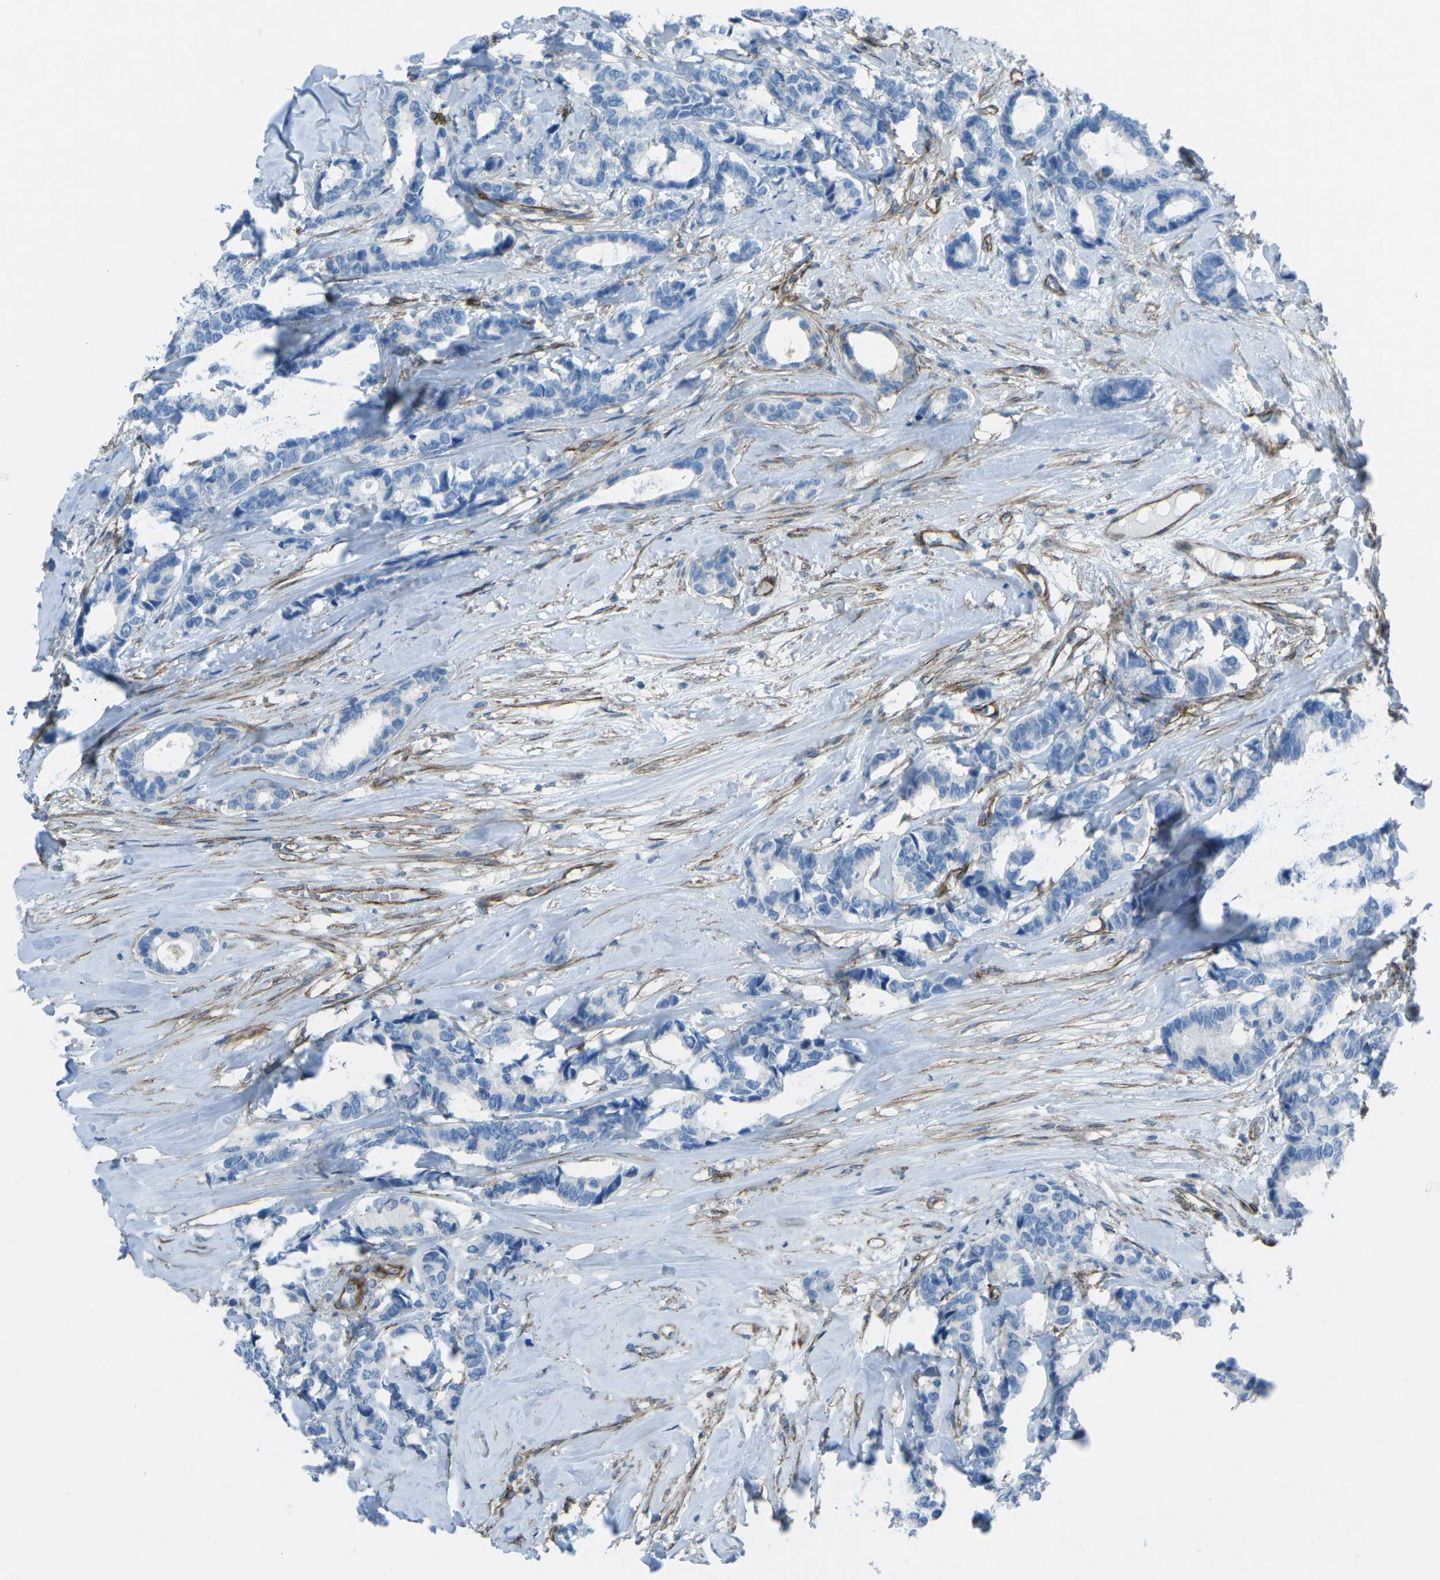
{"staining": {"intensity": "negative", "quantity": "none", "location": "none"}, "tissue": "breast cancer", "cell_type": "Tumor cells", "image_type": "cancer", "snomed": [{"axis": "morphology", "description": "Duct carcinoma"}, {"axis": "topography", "description": "Breast"}], "caption": "Protein analysis of breast infiltrating ductal carcinoma displays no significant expression in tumor cells.", "gene": "UTRN", "patient": {"sex": "female", "age": 87}}